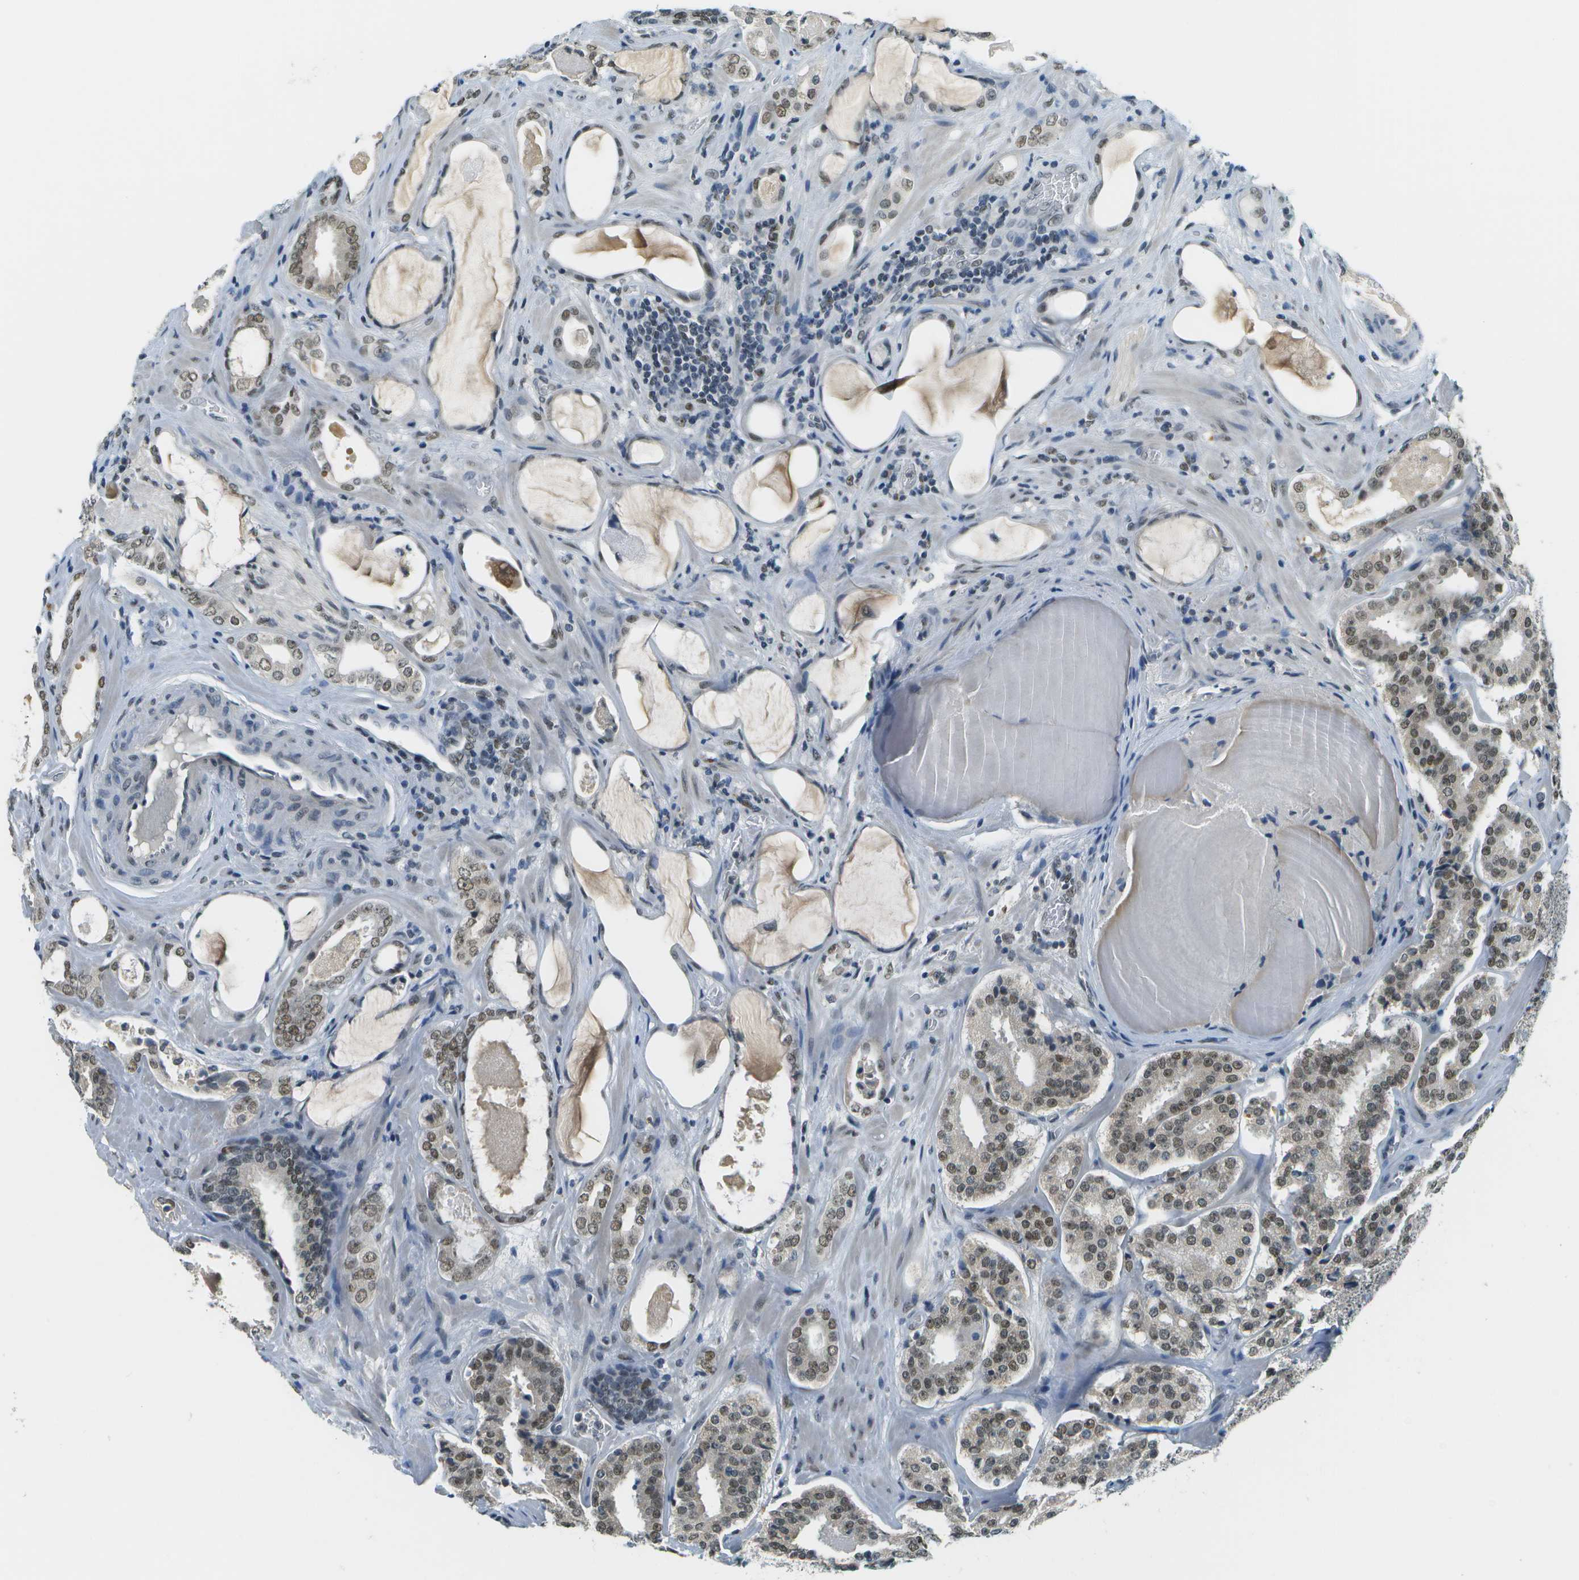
{"staining": {"intensity": "moderate", "quantity": ">75%", "location": "nuclear"}, "tissue": "prostate cancer", "cell_type": "Tumor cells", "image_type": "cancer", "snomed": [{"axis": "morphology", "description": "Adenocarcinoma, High grade"}, {"axis": "topography", "description": "Prostate"}], "caption": "Immunohistochemical staining of human adenocarcinoma (high-grade) (prostate) reveals medium levels of moderate nuclear expression in approximately >75% of tumor cells.", "gene": "CBX5", "patient": {"sex": "male", "age": 60}}